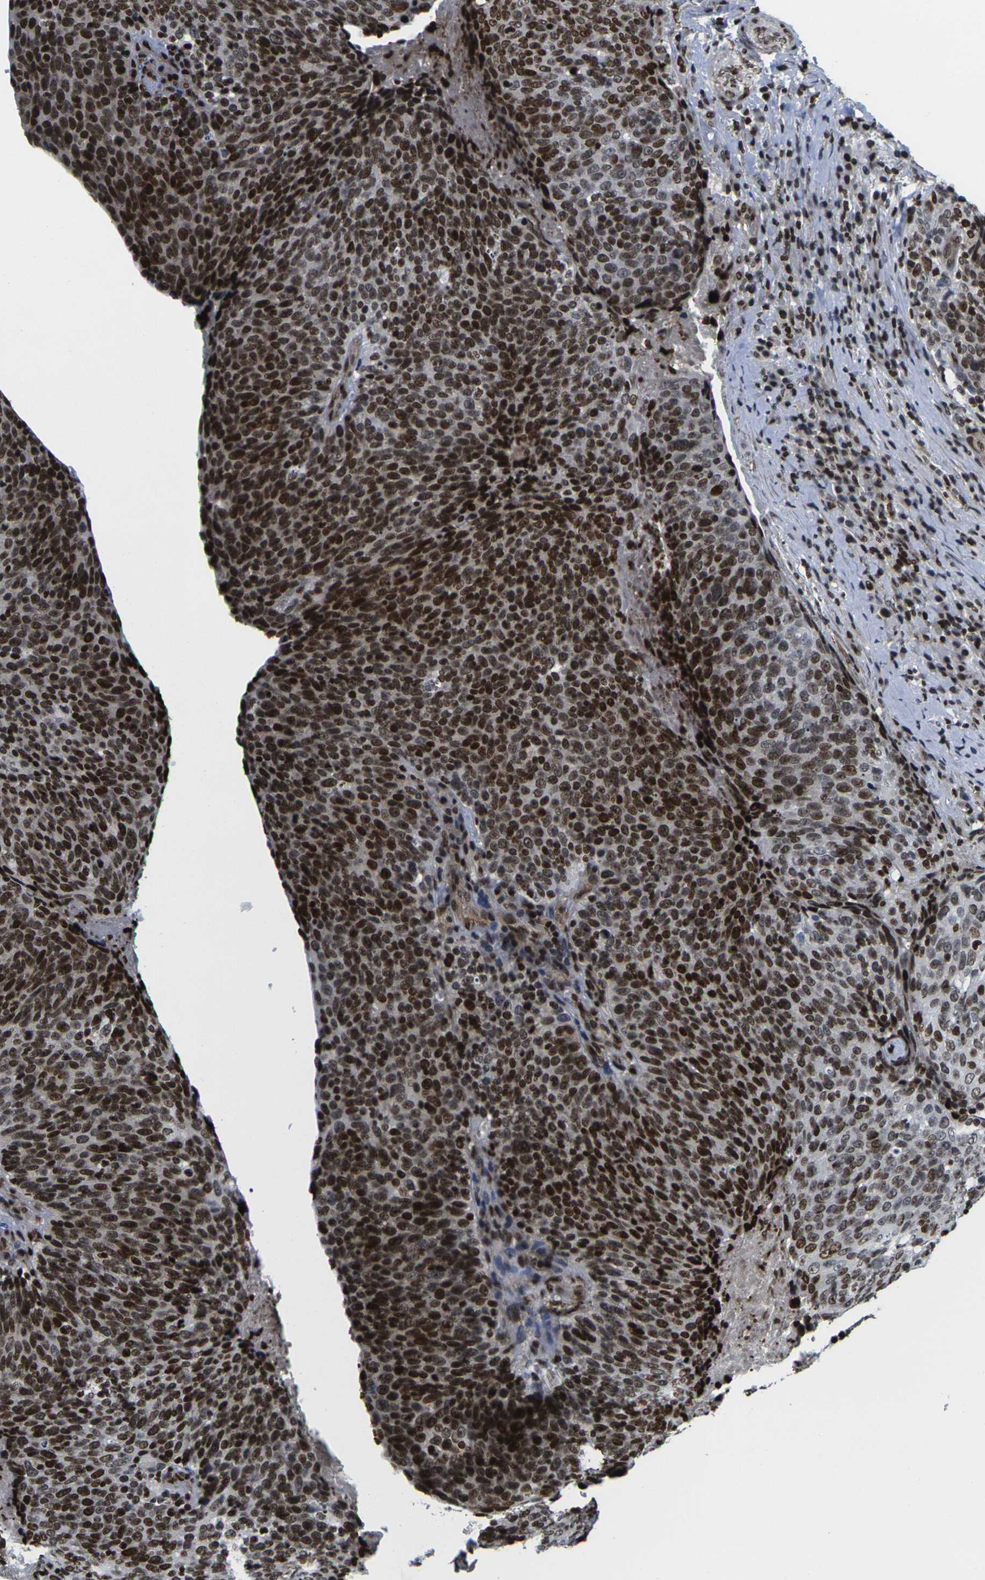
{"staining": {"intensity": "strong", "quantity": ">75%", "location": "nuclear"}, "tissue": "head and neck cancer", "cell_type": "Tumor cells", "image_type": "cancer", "snomed": [{"axis": "morphology", "description": "Squamous cell carcinoma, NOS"}, {"axis": "morphology", "description": "Squamous cell carcinoma, metastatic, NOS"}, {"axis": "topography", "description": "Lymph node"}, {"axis": "topography", "description": "Head-Neck"}], "caption": "Immunohistochemical staining of human head and neck metastatic squamous cell carcinoma reveals strong nuclear protein expression in approximately >75% of tumor cells.", "gene": "H1-10", "patient": {"sex": "male", "age": 62}}